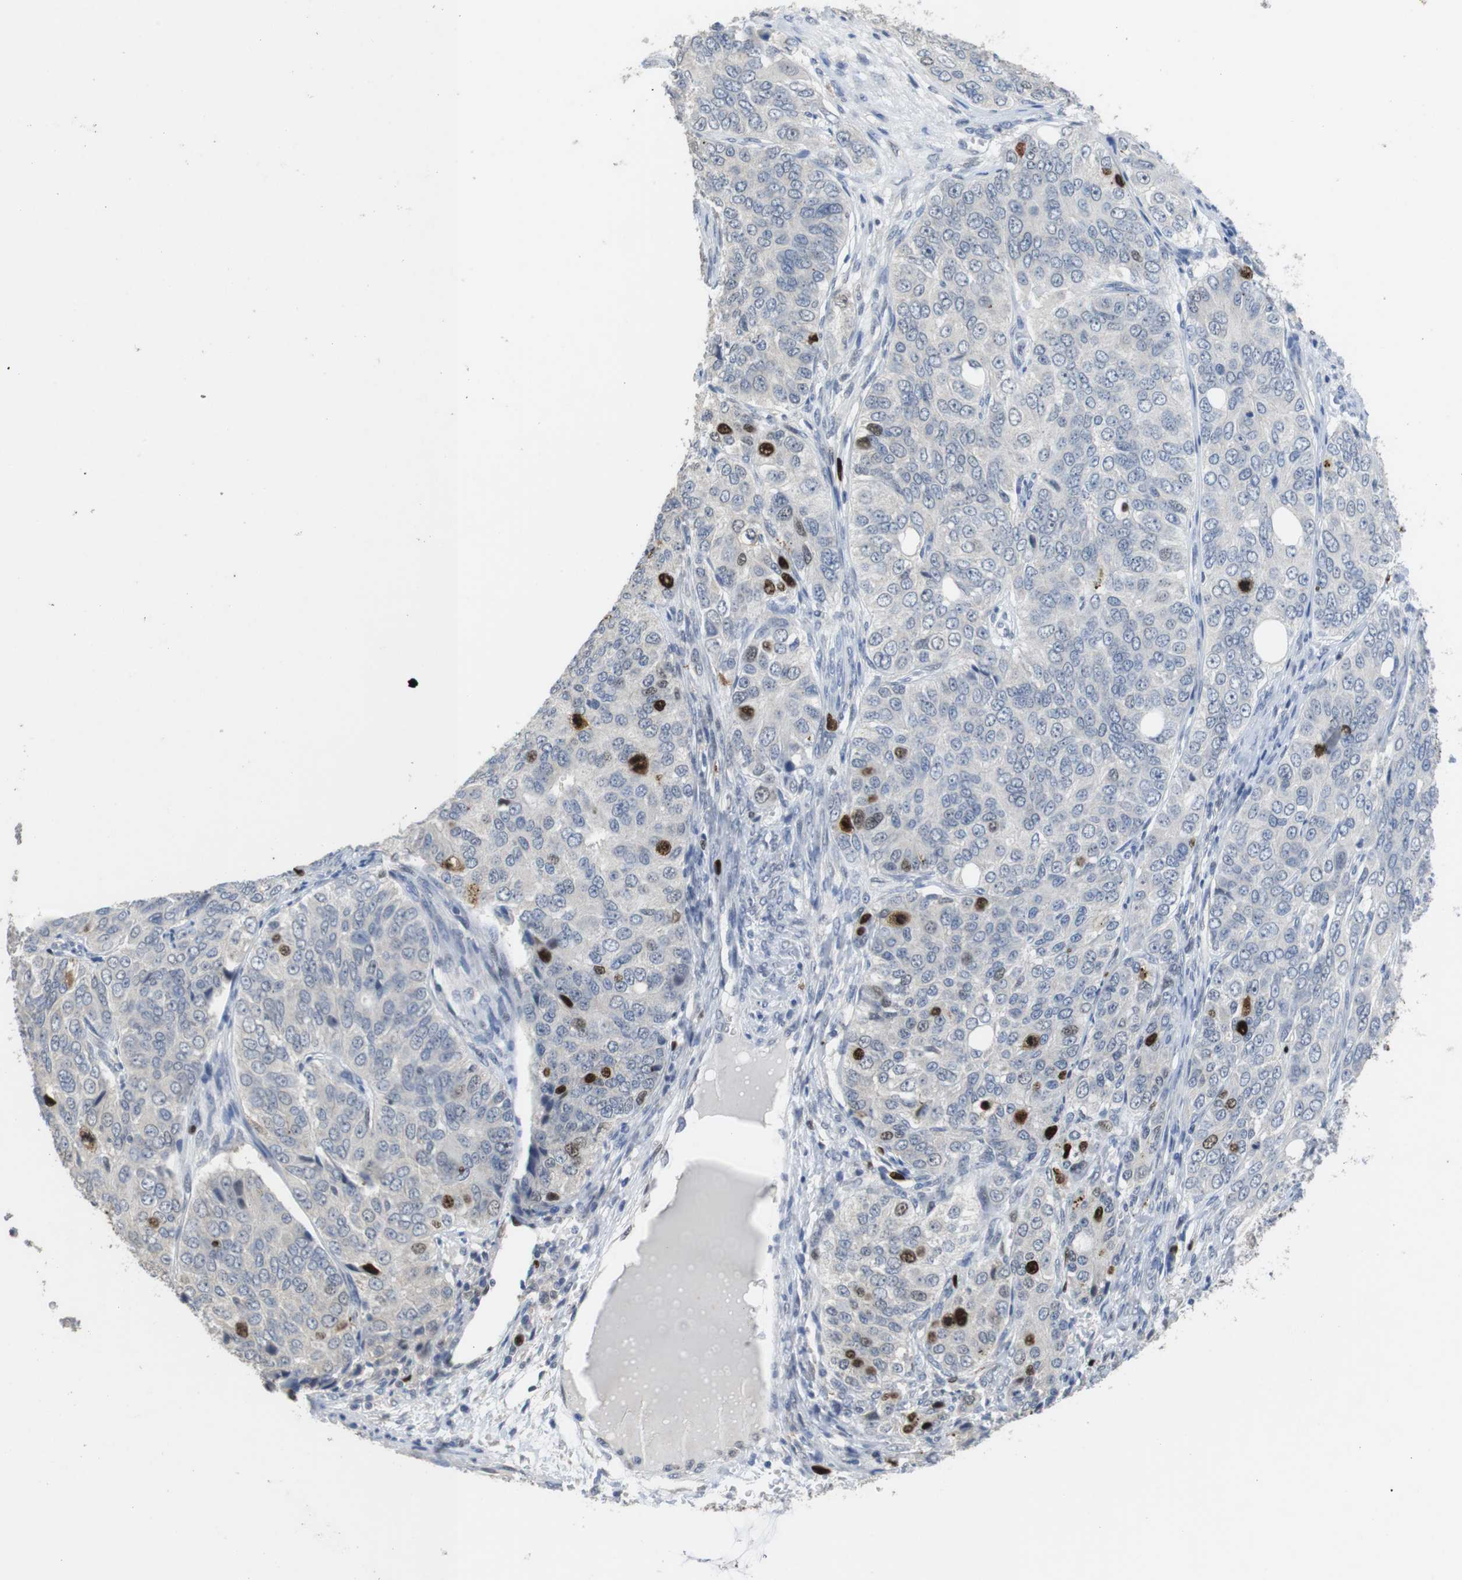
{"staining": {"intensity": "strong", "quantity": "<25%", "location": "nuclear"}, "tissue": "ovarian cancer", "cell_type": "Tumor cells", "image_type": "cancer", "snomed": [{"axis": "morphology", "description": "Carcinoma, endometroid"}, {"axis": "topography", "description": "Ovary"}], "caption": "Immunohistochemistry (IHC) histopathology image of neoplastic tissue: human ovarian cancer (endometroid carcinoma) stained using immunohistochemistry (IHC) demonstrates medium levels of strong protein expression localized specifically in the nuclear of tumor cells, appearing as a nuclear brown color.", "gene": "KPNA2", "patient": {"sex": "female", "age": 51}}